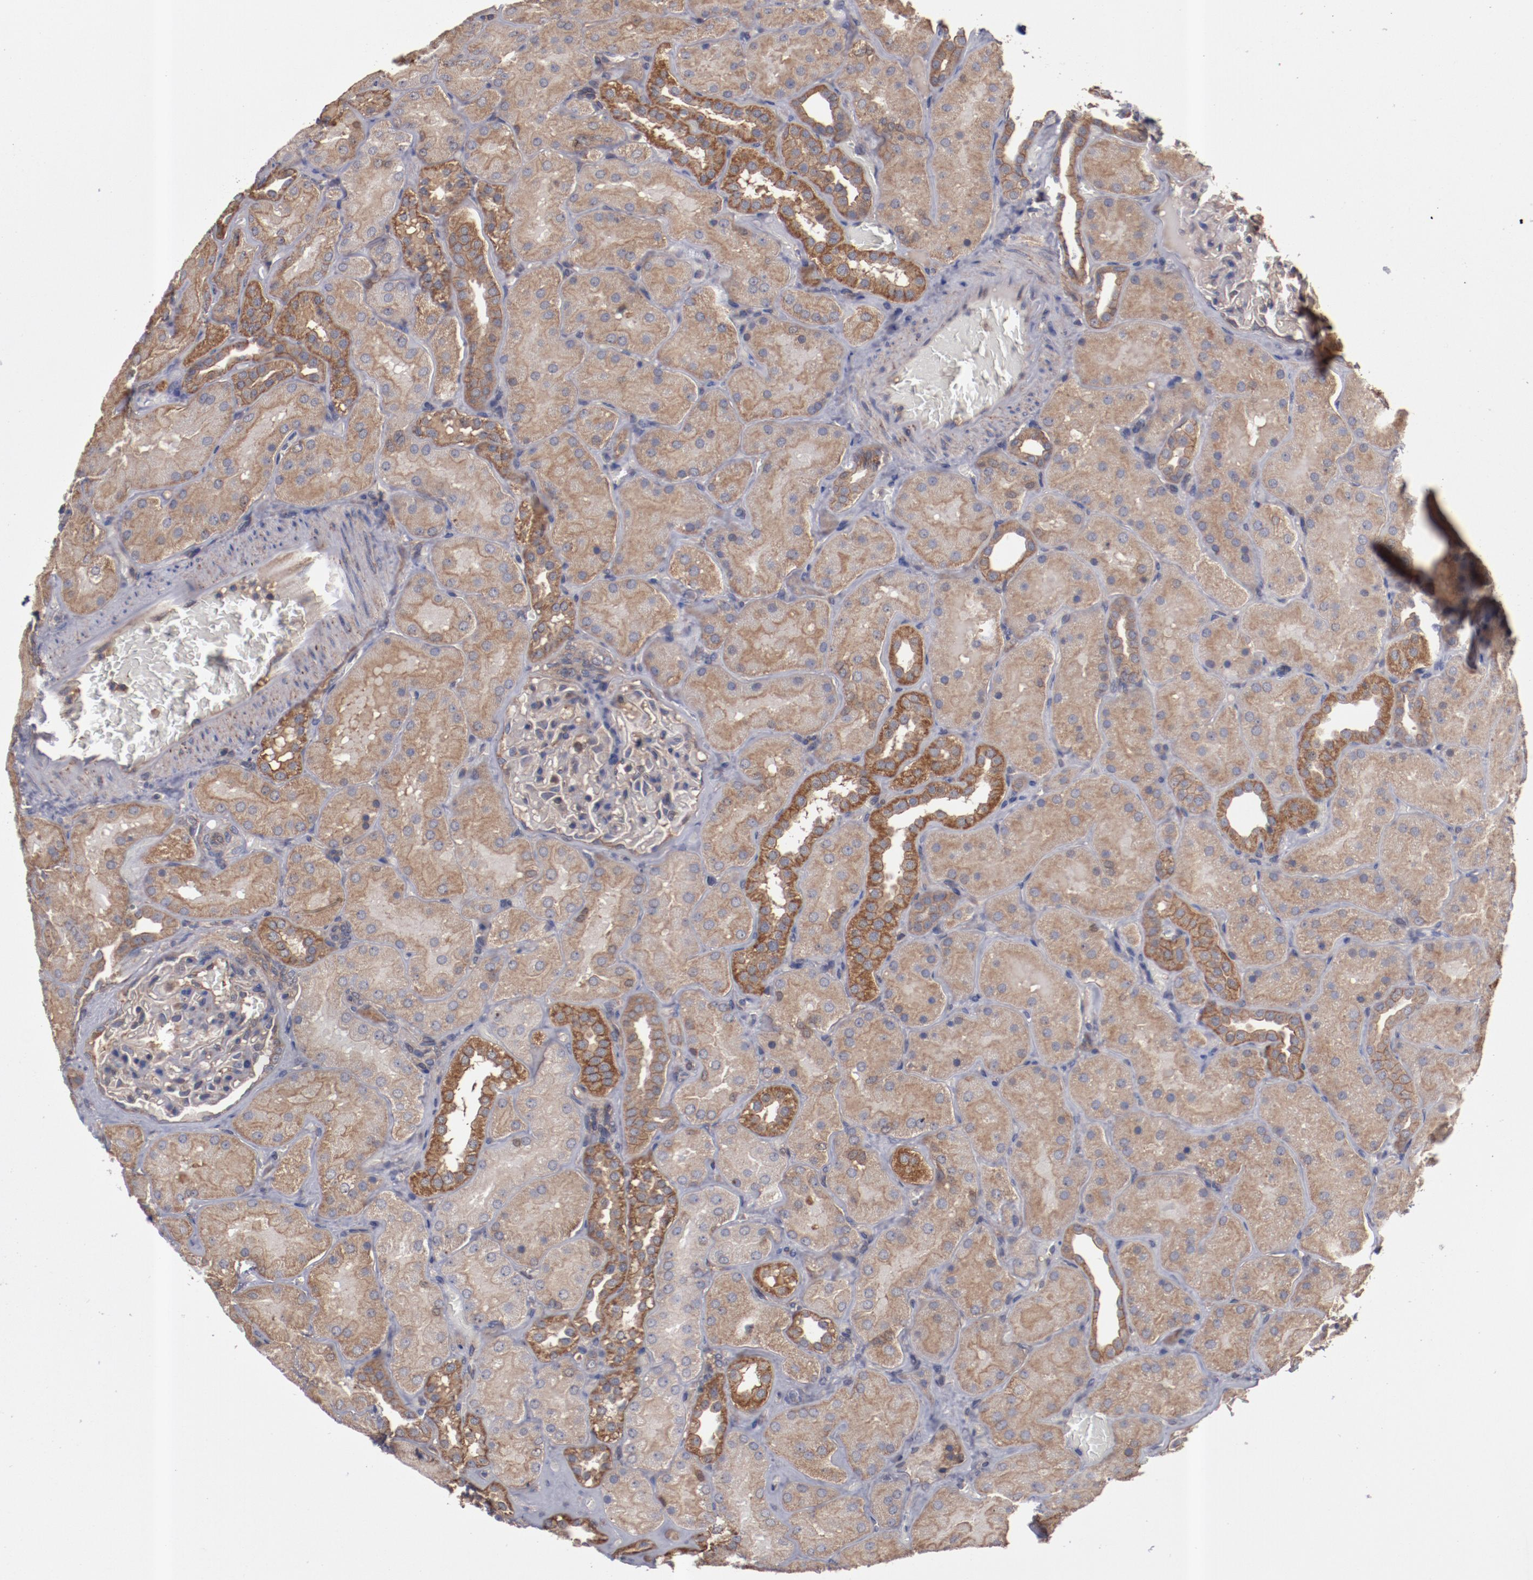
{"staining": {"intensity": "weak", "quantity": "<25%", "location": "cytoplasmic/membranous"}, "tissue": "kidney", "cell_type": "Cells in glomeruli", "image_type": "normal", "snomed": [{"axis": "morphology", "description": "Normal tissue, NOS"}, {"axis": "topography", "description": "Kidney"}], "caption": "Immunohistochemistry of unremarkable human kidney exhibits no positivity in cells in glomeruli.", "gene": "DNAAF2", "patient": {"sex": "male", "age": 28}}